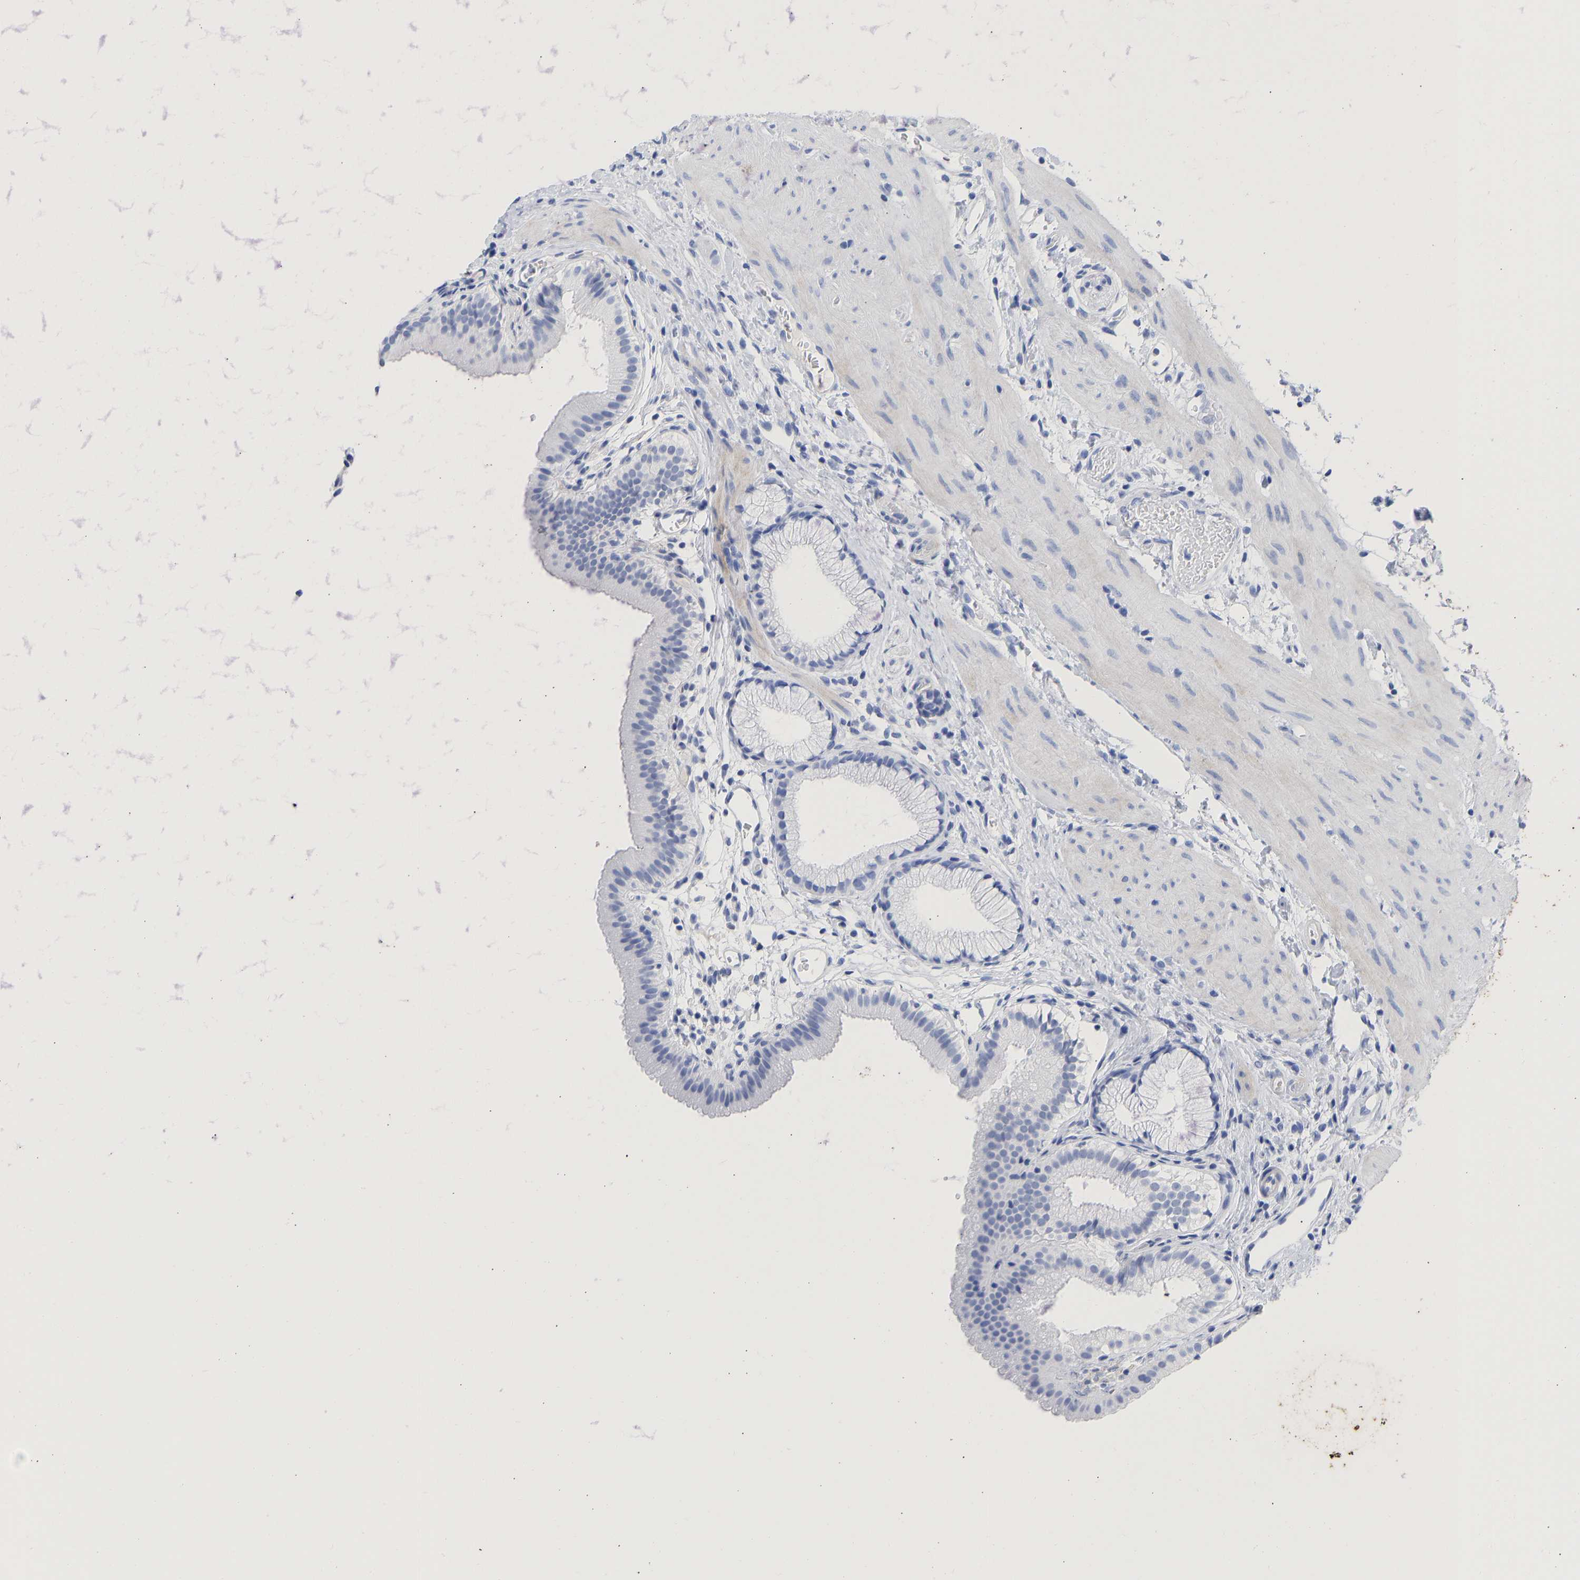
{"staining": {"intensity": "negative", "quantity": "none", "location": "none"}, "tissue": "gallbladder", "cell_type": "Glandular cells", "image_type": "normal", "snomed": [{"axis": "morphology", "description": "Normal tissue, NOS"}, {"axis": "topography", "description": "Gallbladder"}], "caption": "Gallbladder stained for a protein using immunohistochemistry exhibits no staining glandular cells.", "gene": "KRT1", "patient": {"sex": "female", "age": 26}}